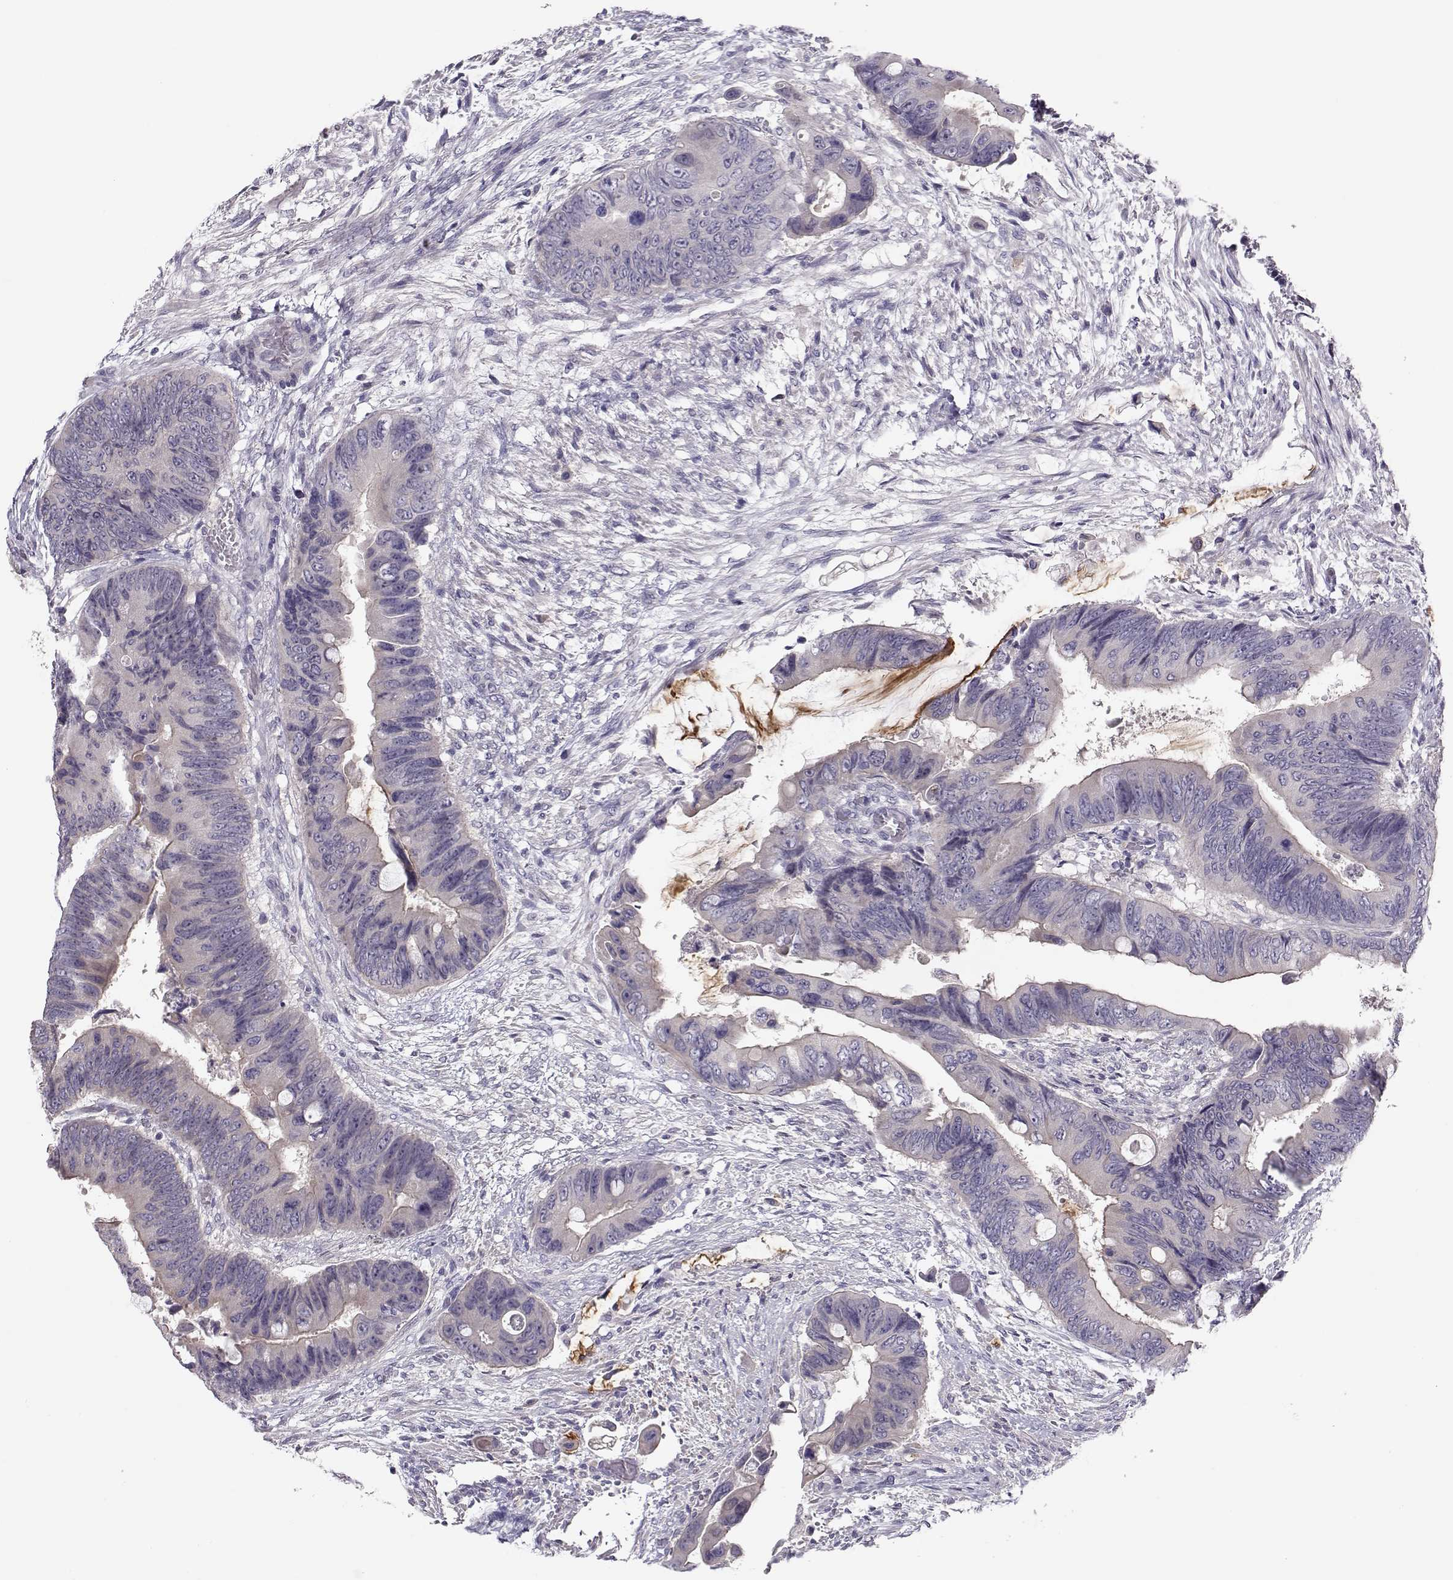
{"staining": {"intensity": "negative", "quantity": "none", "location": "none"}, "tissue": "colorectal cancer", "cell_type": "Tumor cells", "image_type": "cancer", "snomed": [{"axis": "morphology", "description": "Adenocarcinoma, NOS"}, {"axis": "topography", "description": "Rectum"}], "caption": "Immunohistochemistry micrograph of adenocarcinoma (colorectal) stained for a protein (brown), which displays no positivity in tumor cells.", "gene": "GRK1", "patient": {"sex": "male", "age": 63}}